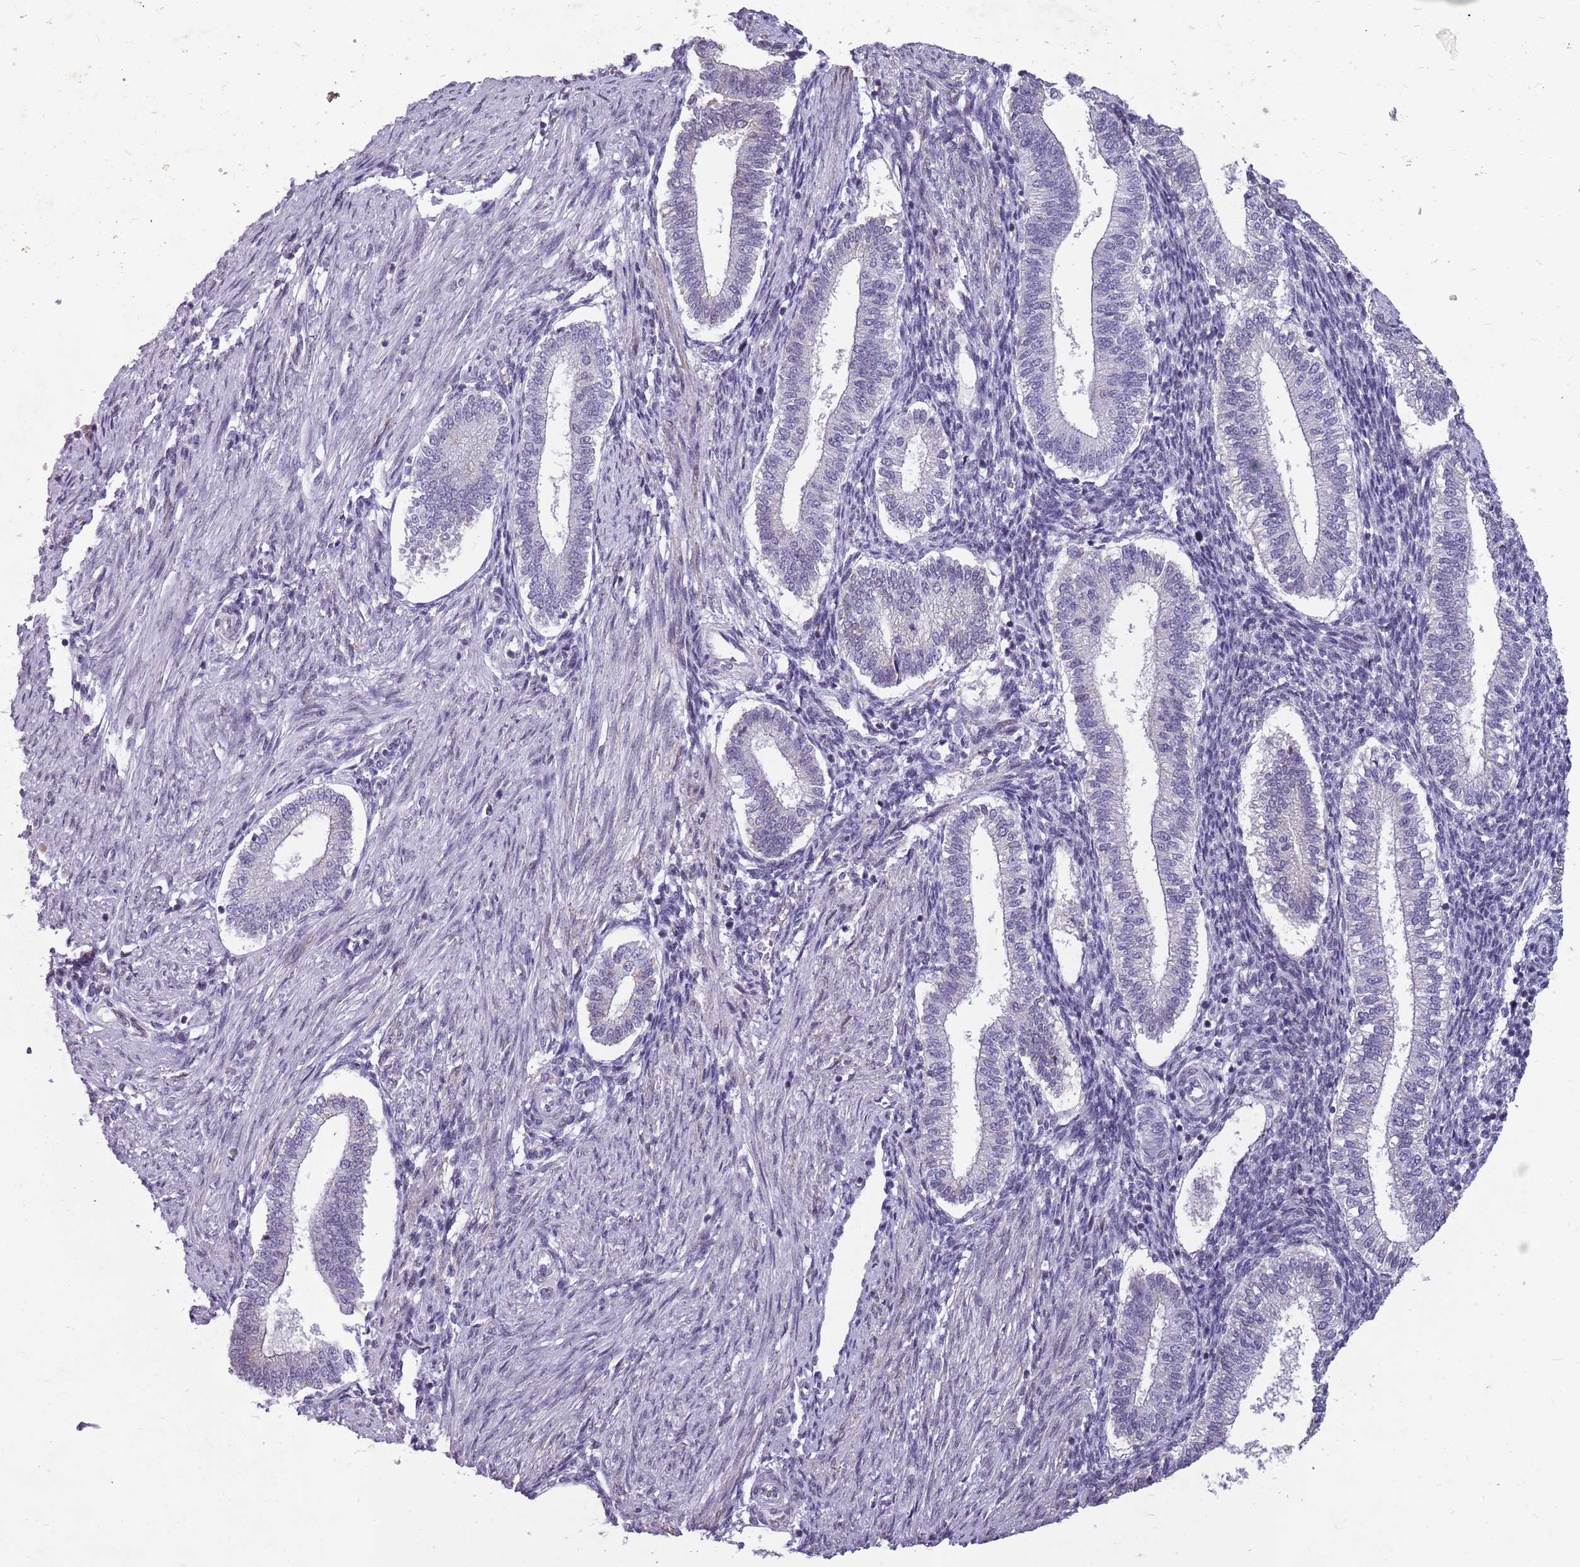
{"staining": {"intensity": "negative", "quantity": "none", "location": "none"}, "tissue": "endometrium", "cell_type": "Cells in endometrial stroma", "image_type": "normal", "snomed": [{"axis": "morphology", "description": "Normal tissue, NOS"}, {"axis": "topography", "description": "Endometrium"}], "caption": "A photomicrograph of endometrium stained for a protein exhibits no brown staining in cells in endometrial stroma.", "gene": "NEK6", "patient": {"sex": "female", "age": 25}}